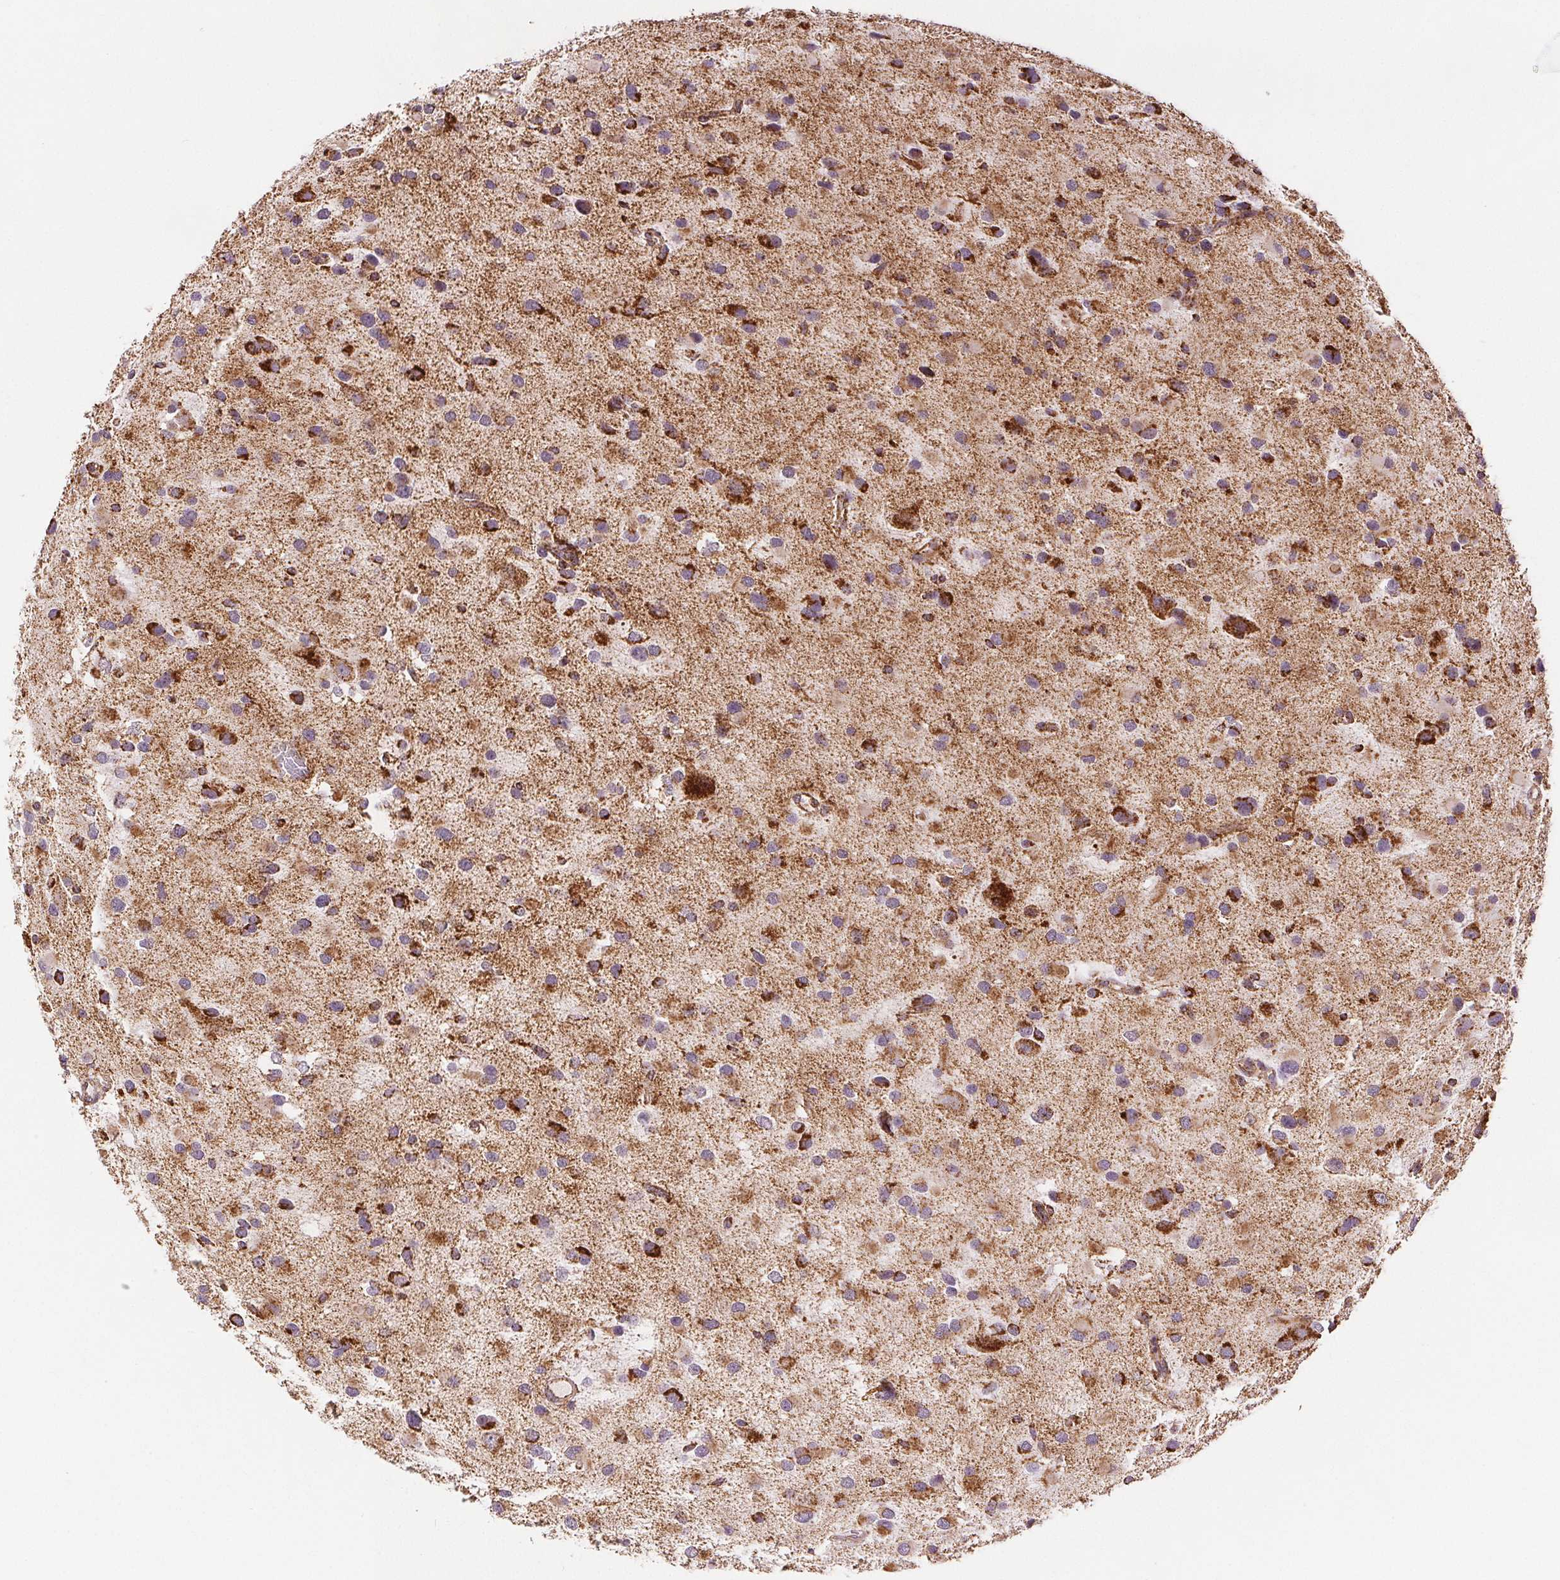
{"staining": {"intensity": "strong", "quantity": "25%-75%", "location": "cytoplasmic/membranous"}, "tissue": "glioma", "cell_type": "Tumor cells", "image_type": "cancer", "snomed": [{"axis": "morphology", "description": "Glioma, malignant, Low grade"}, {"axis": "topography", "description": "Brain"}], "caption": "Tumor cells reveal high levels of strong cytoplasmic/membranous staining in about 25%-75% of cells in human glioma.", "gene": "SDHB", "patient": {"sex": "female", "age": 32}}